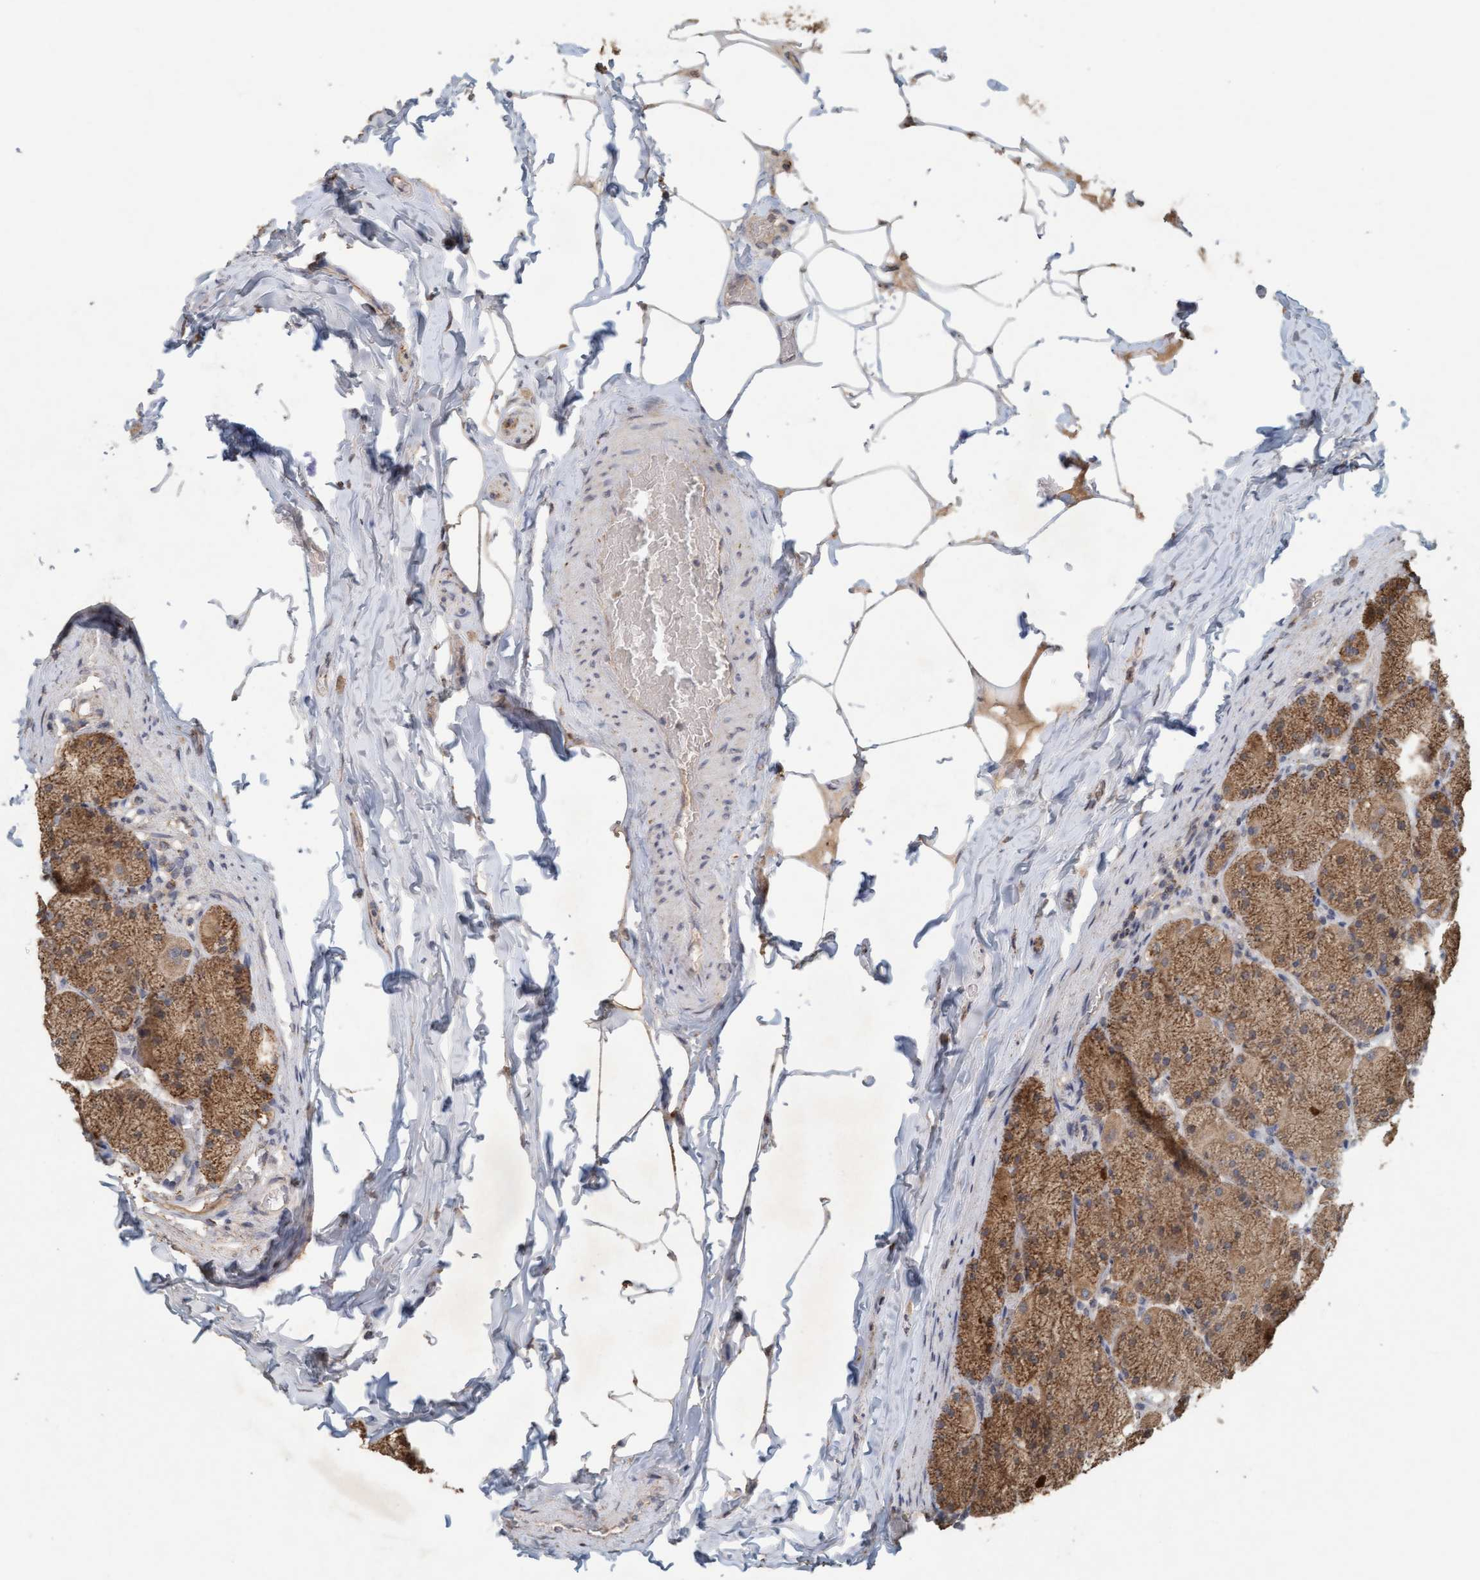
{"staining": {"intensity": "moderate", "quantity": ">75%", "location": "cytoplasmic/membranous"}, "tissue": "stomach", "cell_type": "Glandular cells", "image_type": "normal", "snomed": [{"axis": "morphology", "description": "Normal tissue, NOS"}, {"axis": "topography", "description": "Stomach, upper"}], "caption": "Protein positivity by IHC reveals moderate cytoplasmic/membranous expression in about >75% of glandular cells in benign stomach.", "gene": "VSIG8", "patient": {"sex": "female", "age": 56}}